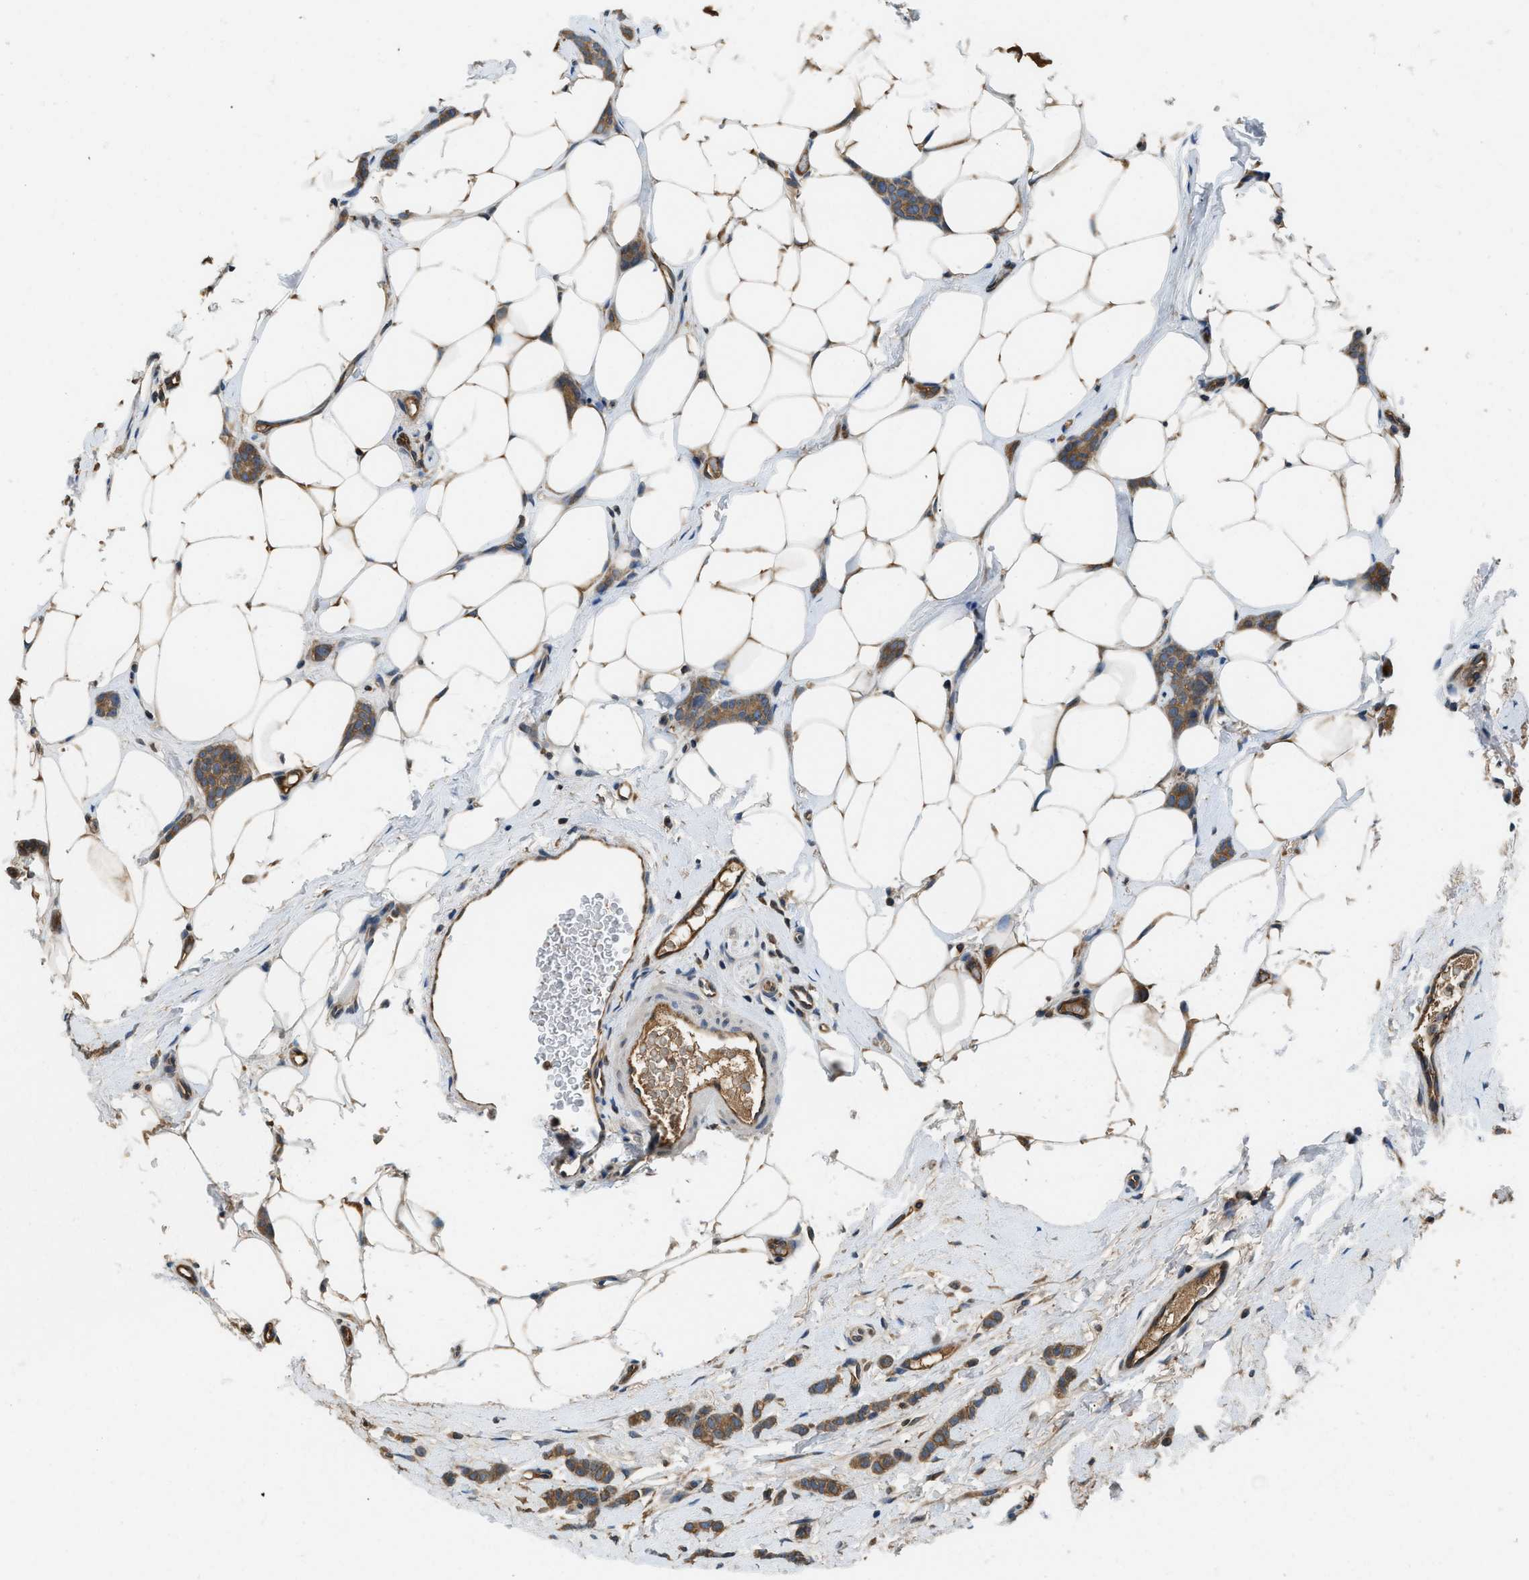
{"staining": {"intensity": "moderate", "quantity": ">75%", "location": "cytoplasmic/membranous"}, "tissue": "breast cancer", "cell_type": "Tumor cells", "image_type": "cancer", "snomed": [{"axis": "morphology", "description": "Lobular carcinoma"}, {"axis": "topography", "description": "Skin"}, {"axis": "topography", "description": "Breast"}], "caption": "Breast cancer (lobular carcinoma) stained with a brown dye shows moderate cytoplasmic/membranous positive staining in approximately >75% of tumor cells.", "gene": "BCAP31", "patient": {"sex": "female", "age": 46}}